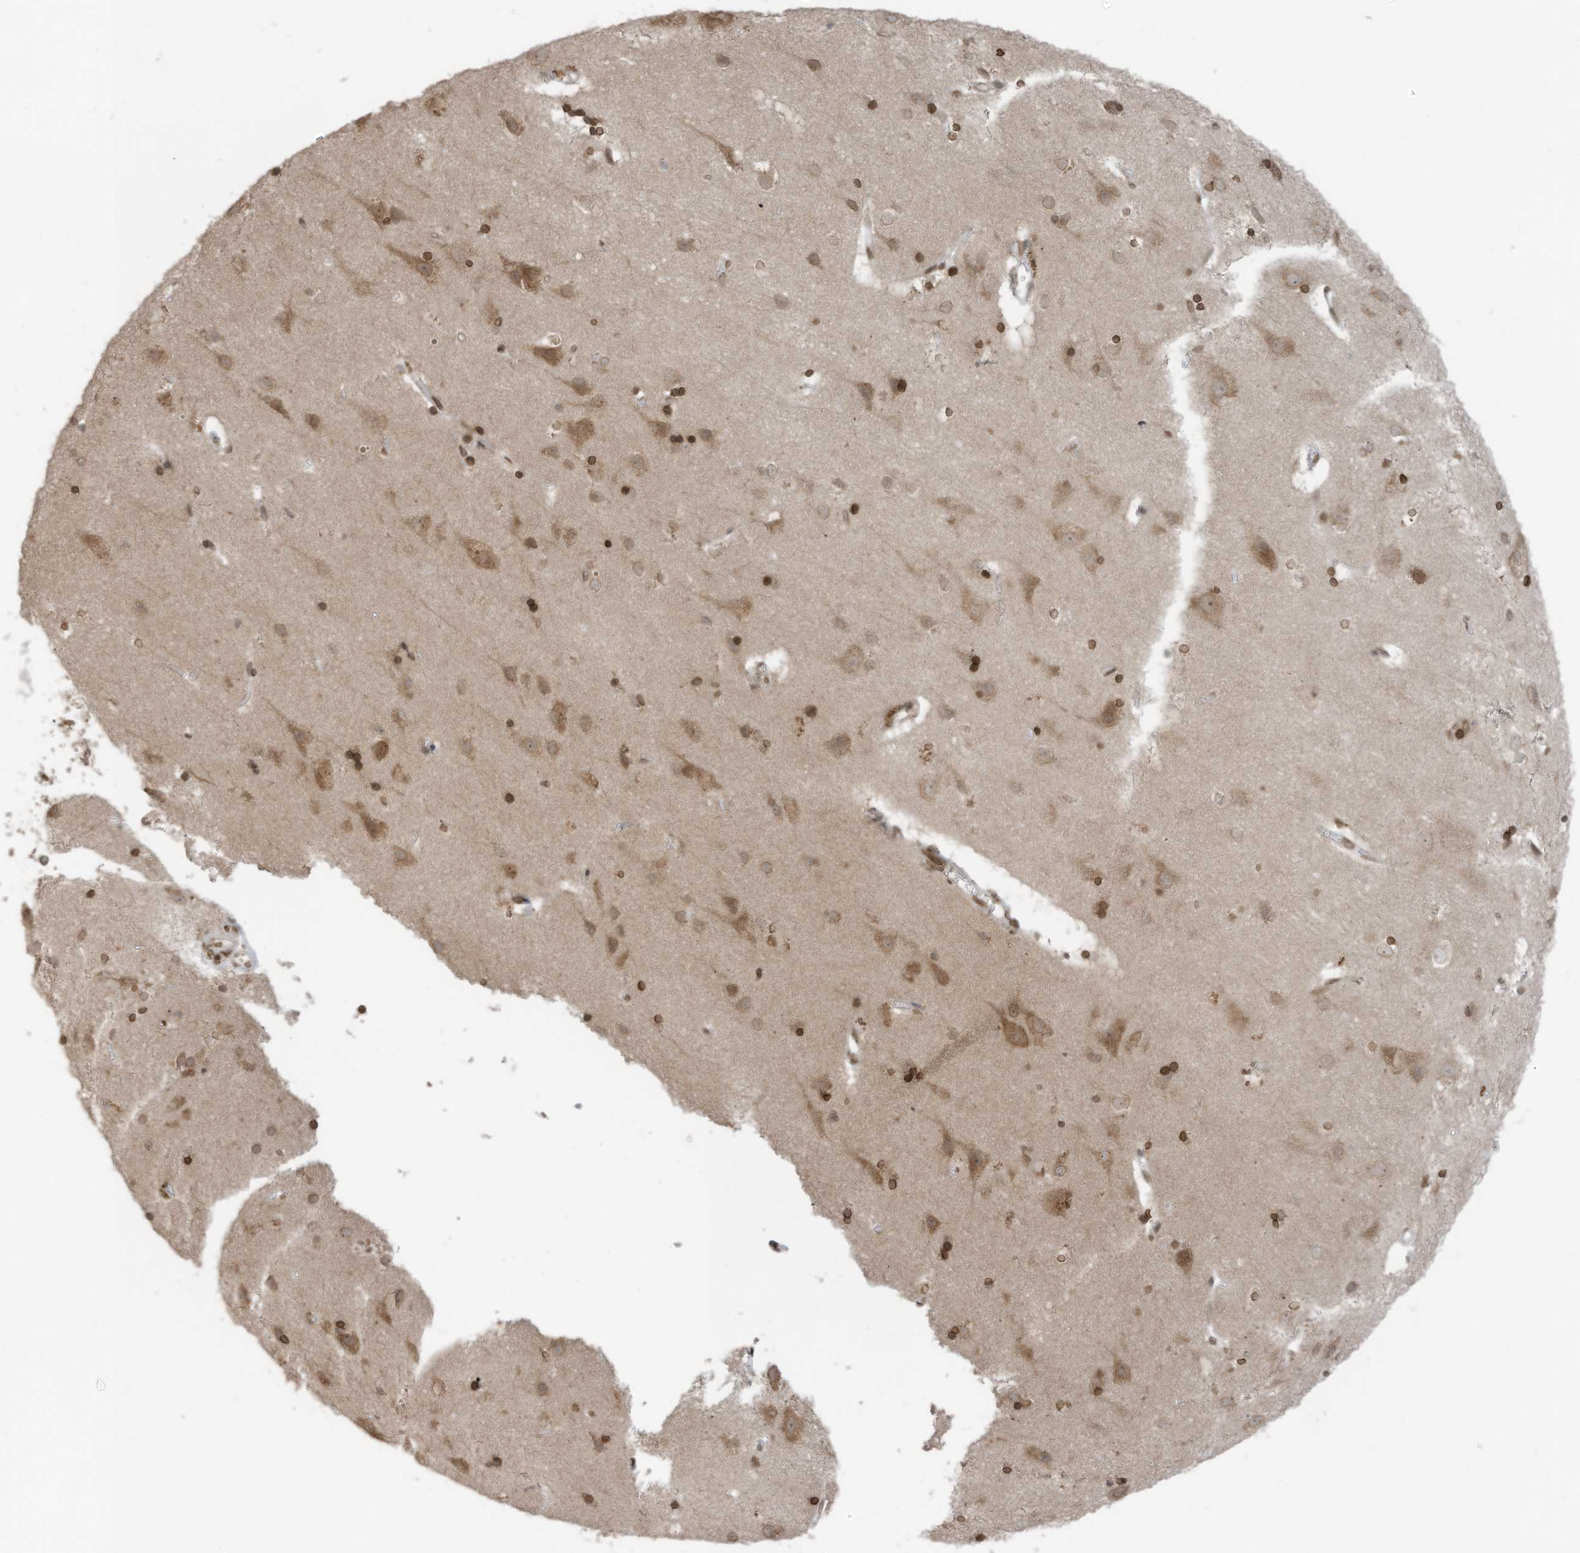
{"staining": {"intensity": "moderate", "quantity": ">75%", "location": "cytoplasmic/membranous,nuclear"}, "tissue": "cerebral cortex", "cell_type": "Endothelial cells", "image_type": "normal", "snomed": [{"axis": "morphology", "description": "Normal tissue, NOS"}, {"axis": "topography", "description": "Cerebral cortex"}], "caption": "Protein staining by immunohistochemistry (IHC) shows moderate cytoplasmic/membranous,nuclear staining in approximately >75% of endothelial cells in unremarkable cerebral cortex. The staining was performed using DAB to visualize the protein expression in brown, while the nuclei were stained in blue with hematoxylin (Magnification: 20x).", "gene": "RABL3", "patient": {"sex": "male", "age": 54}}